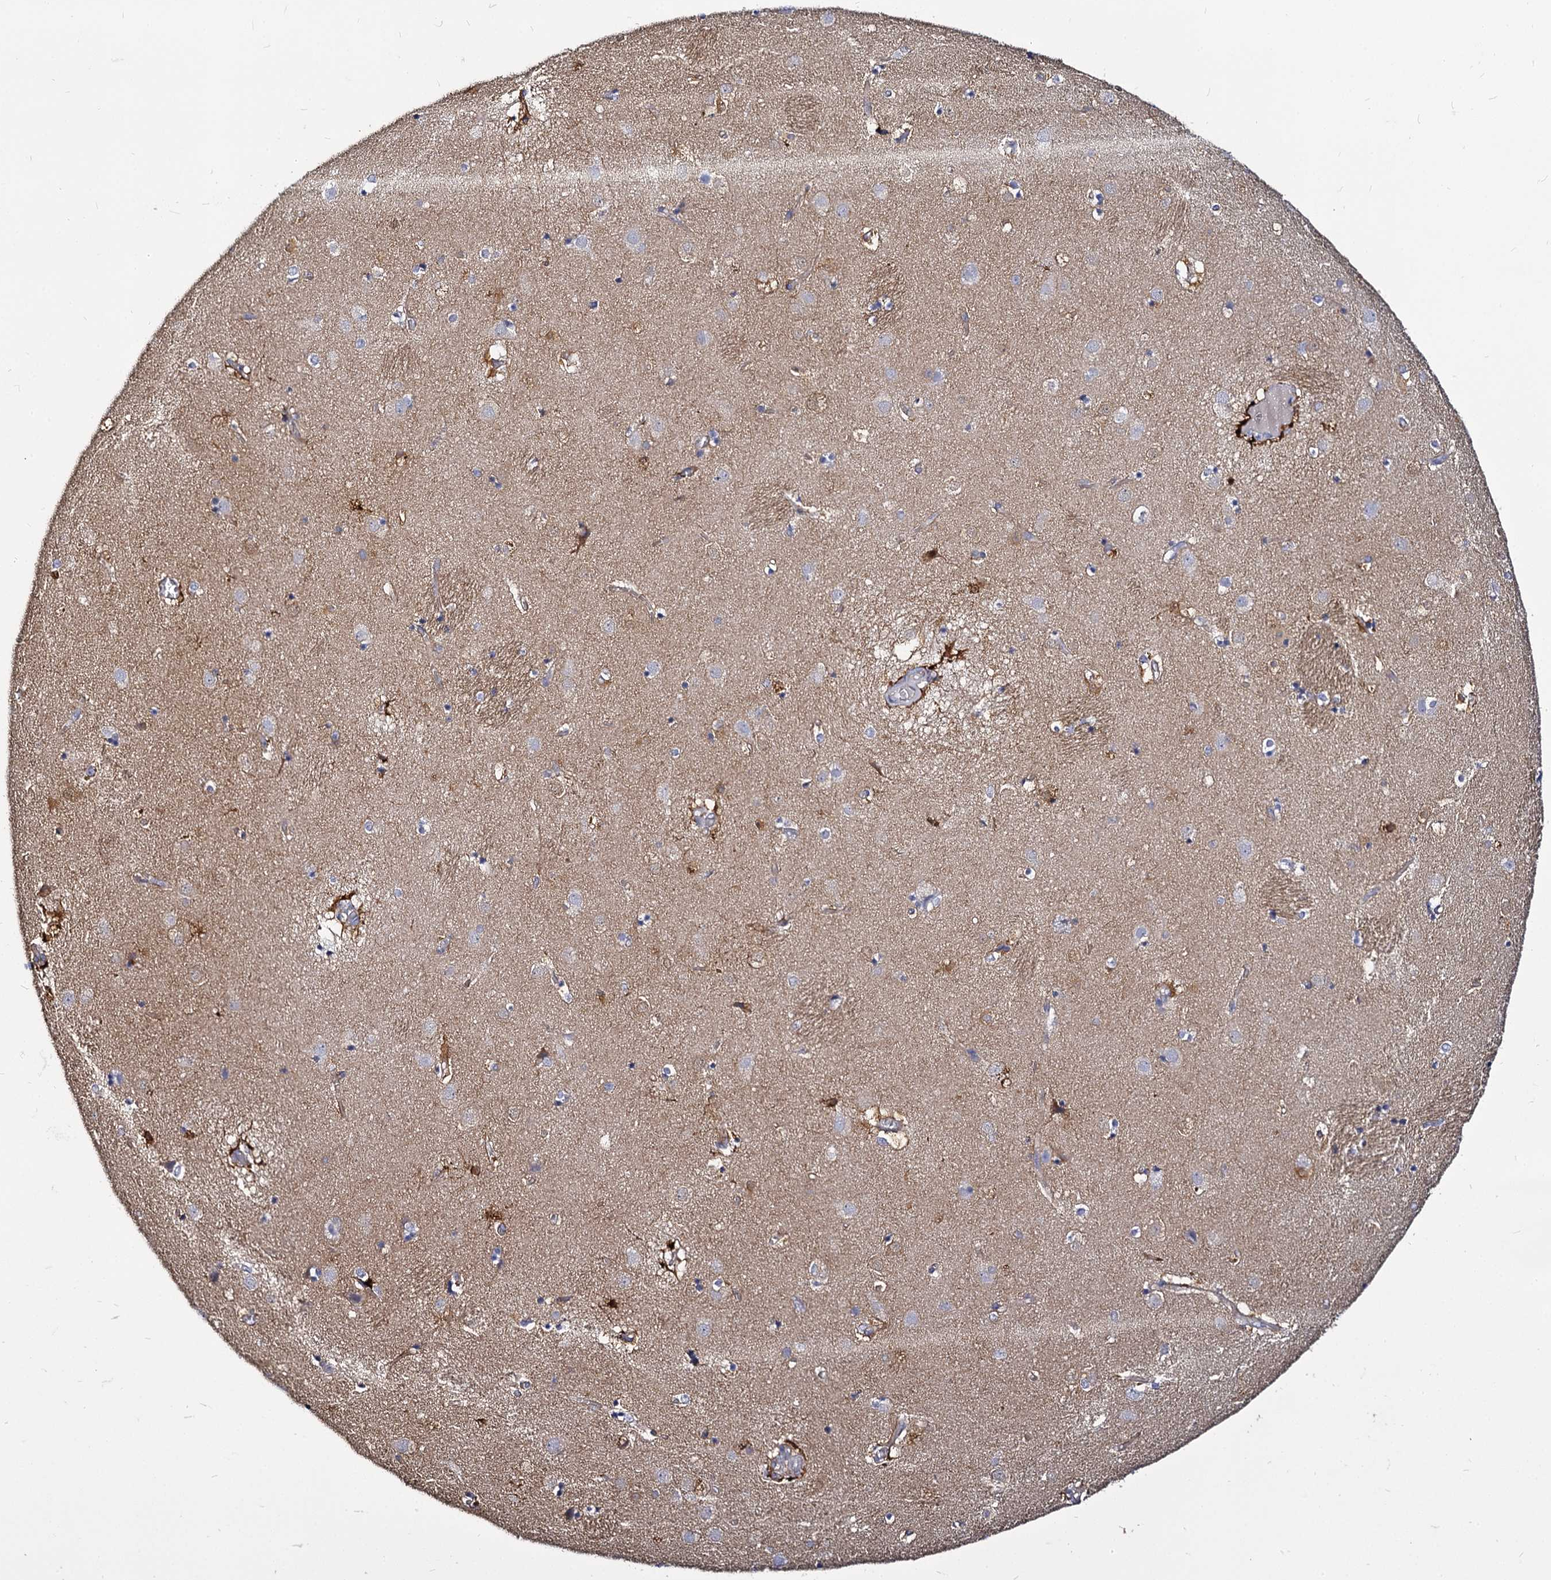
{"staining": {"intensity": "moderate", "quantity": "<25%", "location": "cytoplasmic/membranous"}, "tissue": "caudate", "cell_type": "Glial cells", "image_type": "normal", "snomed": [{"axis": "morphology", "description": "Normal tissue, NOS"}, {"axis": "topography", "description": "Lateral ventricle wall"}], "caption": "Immunohistochemical staining of normal human caudate reveals <25% levels of moderate cytoplasmic/membranous protein positivity in approximately <25% of glial cells. (DAB IHC, brown staining for protein, blue staining for nuclei).", "gene": "CBFB", "patient": {"sex": "male", "age": 70}}